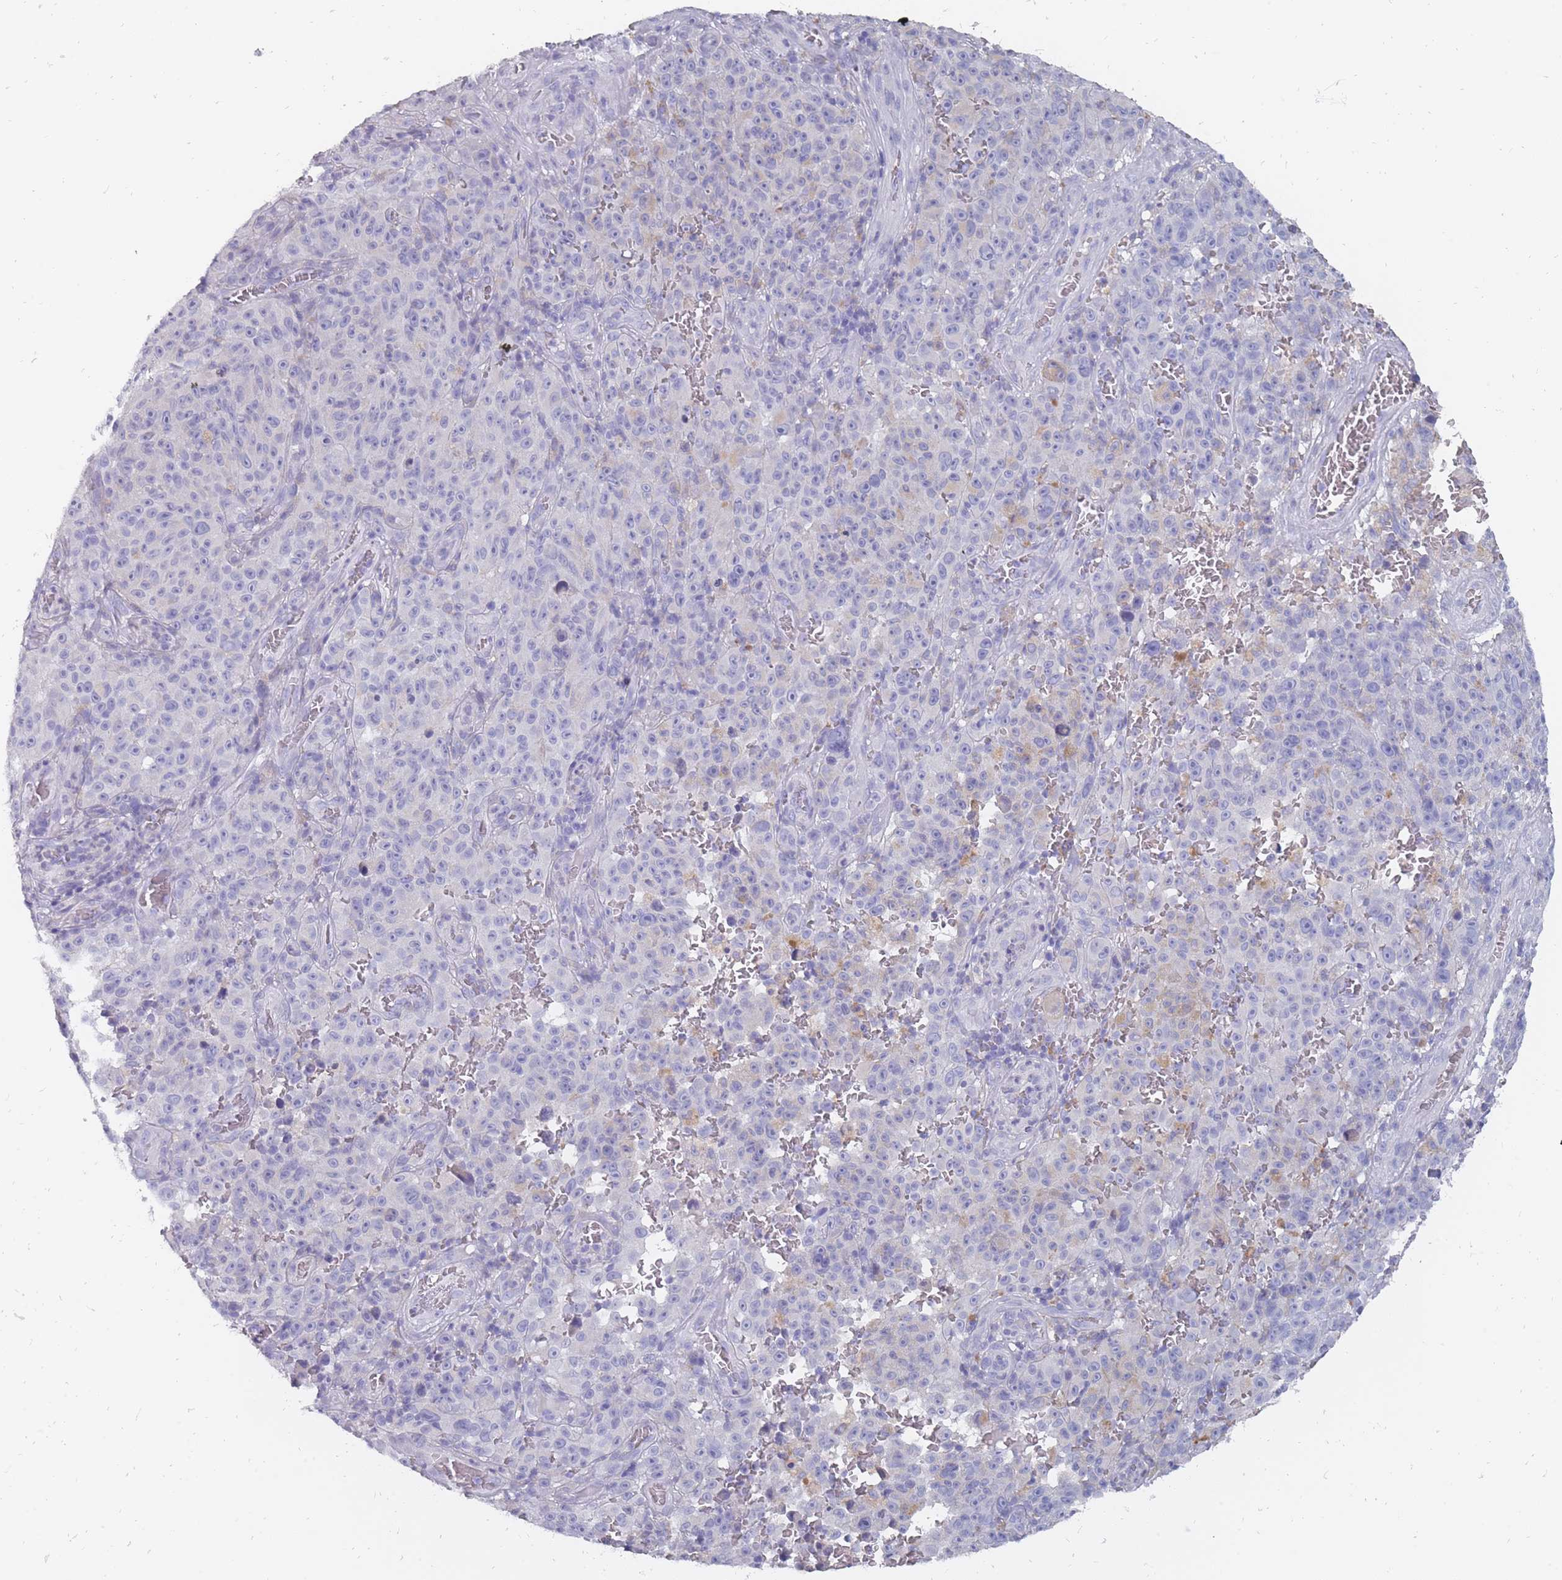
{"staining": {"intensity": "negative", "quantity": "none", "location": "none"}, "tissue": "melanoma", "cell_type": "Tumor cells", "image_type": "cancer", "snomed": [{"axis": "morphology", "description": "Malignant melanoma, NOS"}, {"axis": "topography", "description": "Skin"}], "caption": "High power microscopy image of an IHC histopathology image of melanoma, revealing no significant expression in tumor cells.", "gene": "OTULINL", "patient": {"sex": "female", "age": 82}}